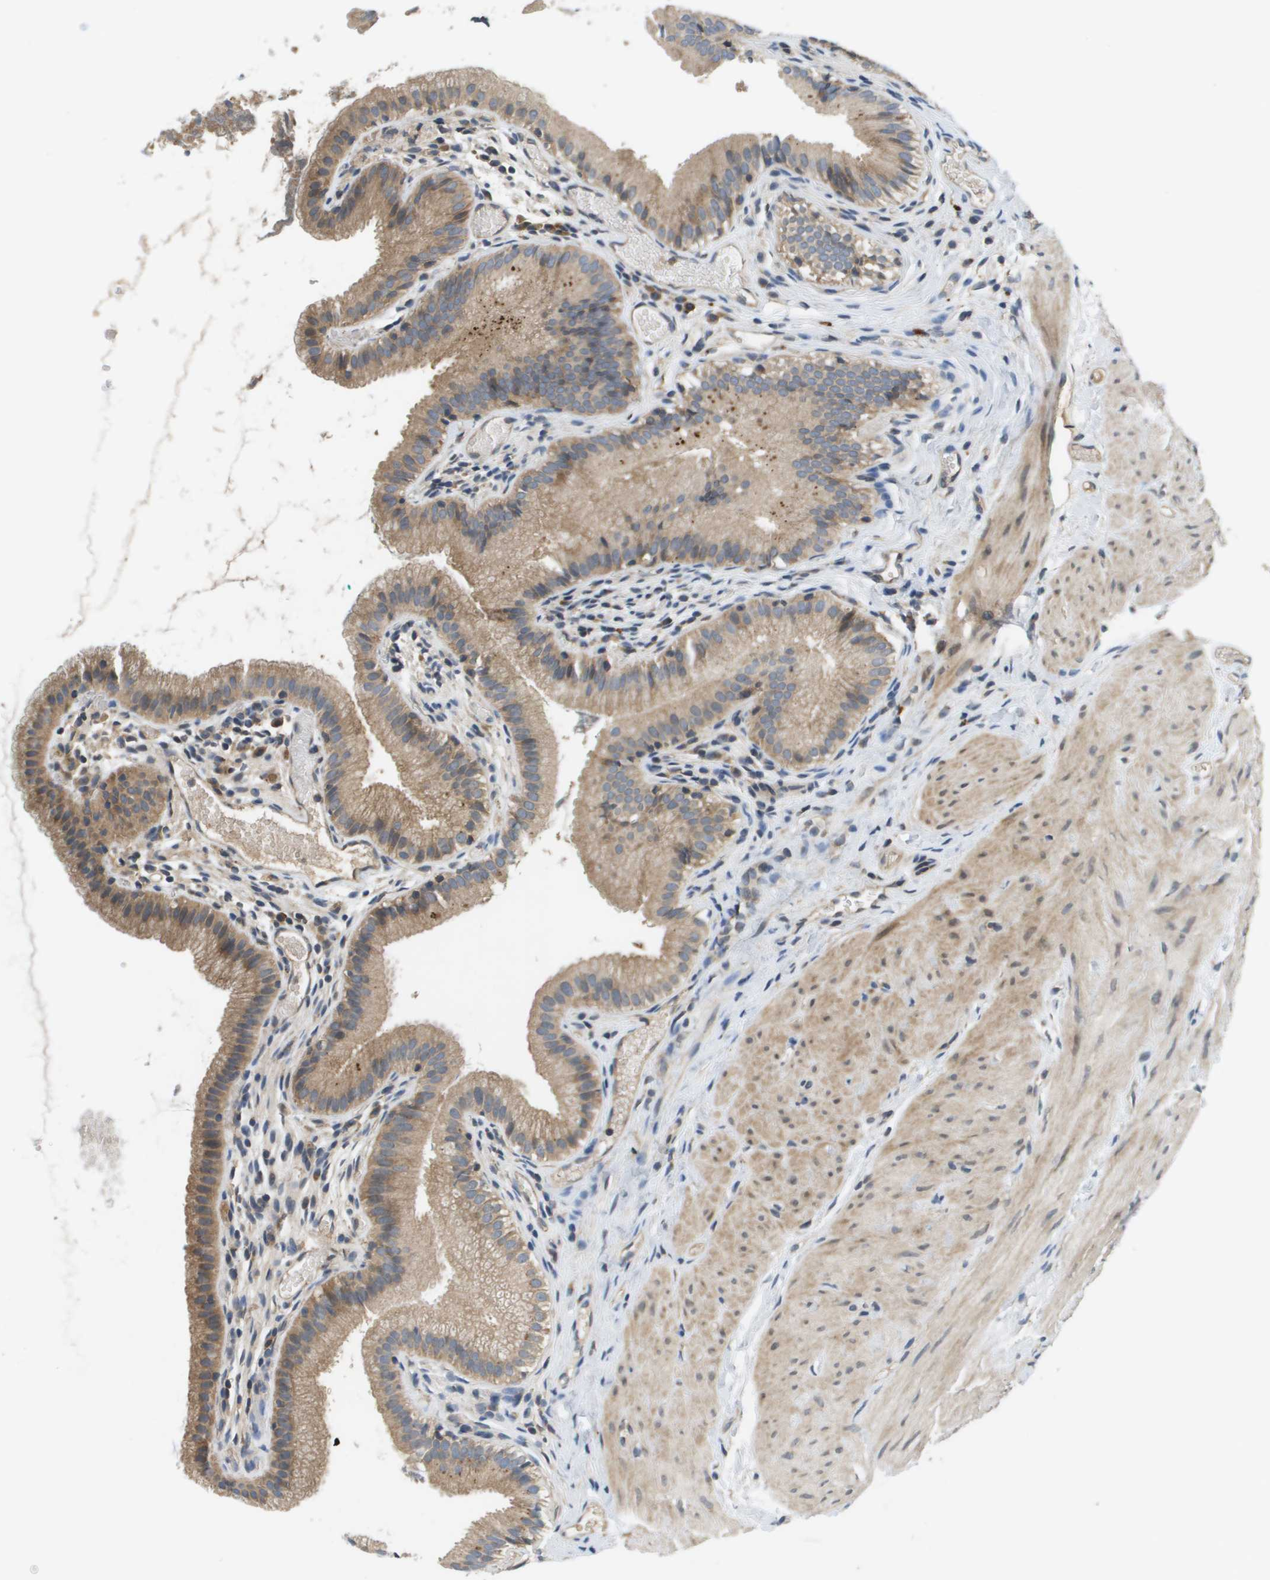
{"staining": {"intensity": "moderate", "quantity": ">75%", "location": "cytoplasmic/membranous"}, "tissue": "gallbladder", "cell_type": "Glandular cells", "image_type": "normal", "snomed": [{"axis": "morphology", "description": "Normal tissue, NOS"}, {"axis": "topography", "description": "Gallbladder"}], "caption": "This is a histology image of immunohistochemistry (IHC) staining of normal gallbladder, which shows moderate positivity in the cytoplasmic/membranous of glandular cells.", "gene": "SLC25A20", "patient": {"sex": "female", "age": 26}}